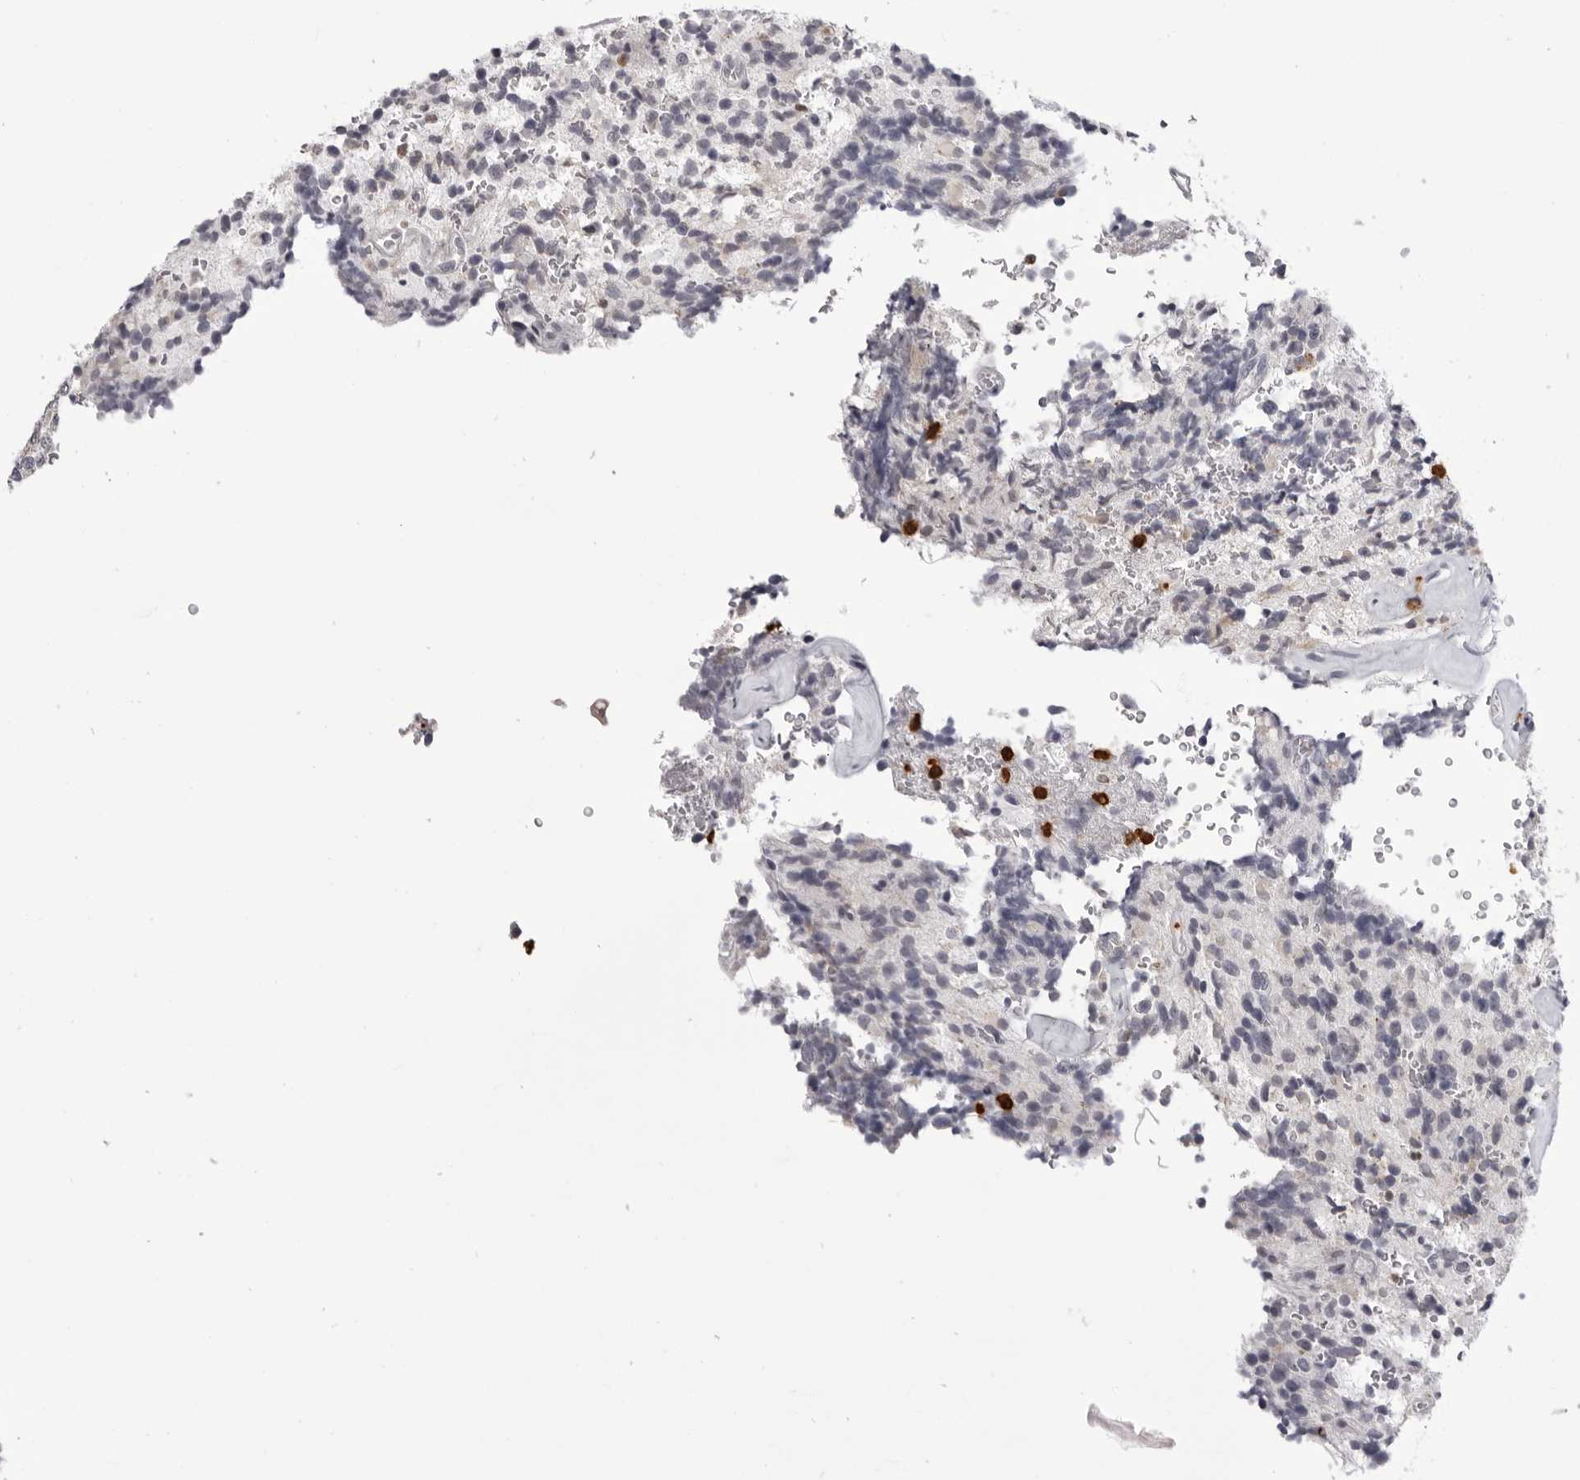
{"staining": {"intensity": "negative", "quantity": "none", "location": "none"}, "tissue": "glioma", "cell_type": "Tumor cells", "image_type": "cancer", "snomed": [{"axis": "morphology", "description": "Glioma, malignant, High grade"}, {"axis": "topography", "description": "pancreas cauda"}], "caption": "Immunohistochemical staining of human glioma displays no significant positivity in tumor cells. The staining was performed using DAB (3,3'-diaminobenzidine) to visualize the protein expression in brown, while the nuclei were stained in blue with hematoxylin (Magnification: 20x).", "gene": "IL31", "patient": {"sex": "male", "age": 60}}